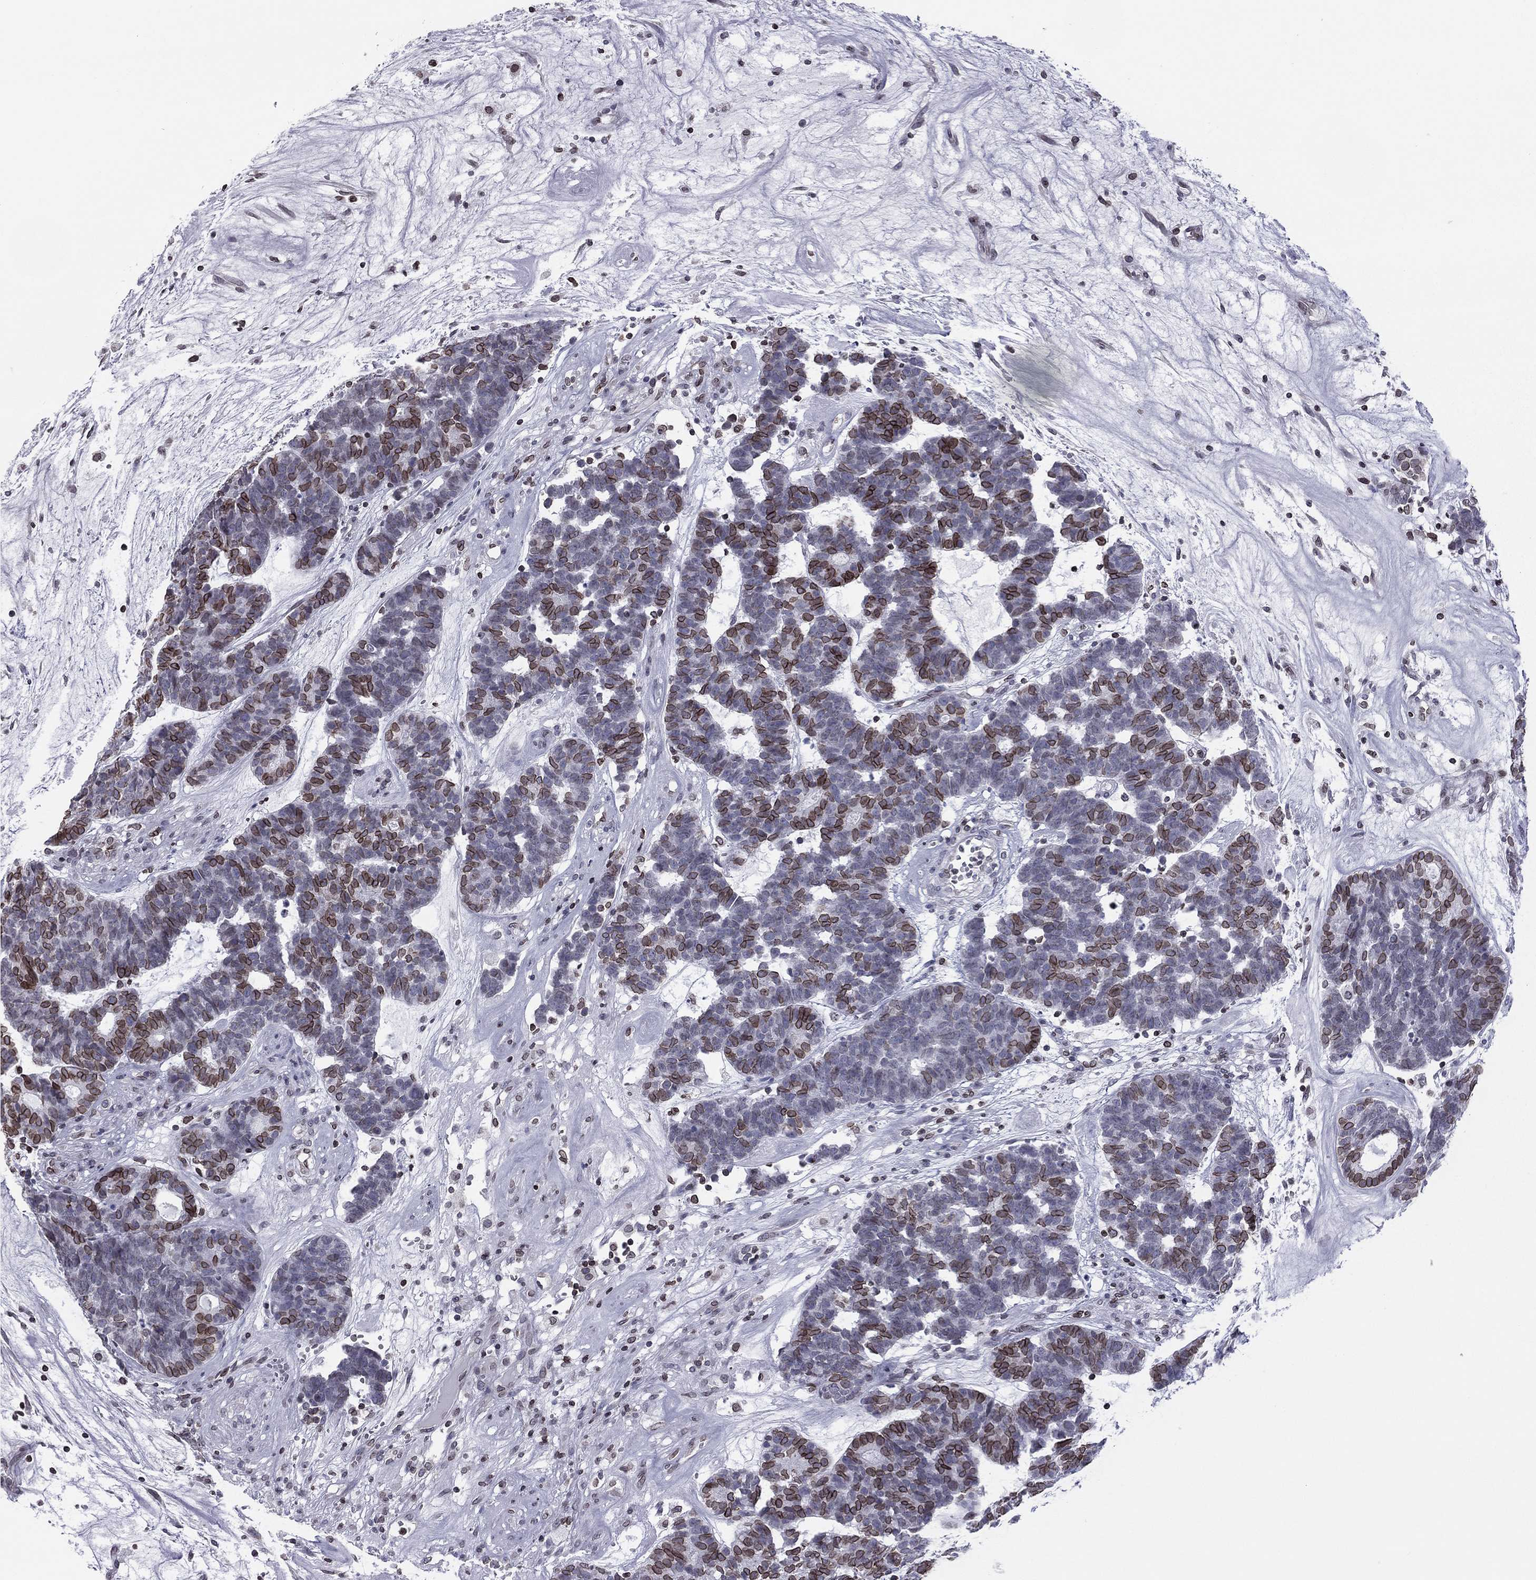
{"staining": {"intensity": "strong", "quantity": "25%-75%", "location": "cytoplasmic/membranous,nuclear"}, "tissue": "head and neck cancer", "cell_type": "Tumor cells", "image_type": "cancer", "snomed": [{"axis": "morphology", "description": "Adenocarcinoma, NOS"}, {"axis": "topography", "description": "Head-Neck"}], "caption": "A high amount of strong cytoplasmic/membranous and nuclear positivity is seen in approximately 25%-75% of tumor cells in head and neck adenocarcinoma tissue. Ihc stains the protein in brown and the nuclei are stained blue.", "gene": "ESPL1", "patient": {"sex": "female", "age": 81}}